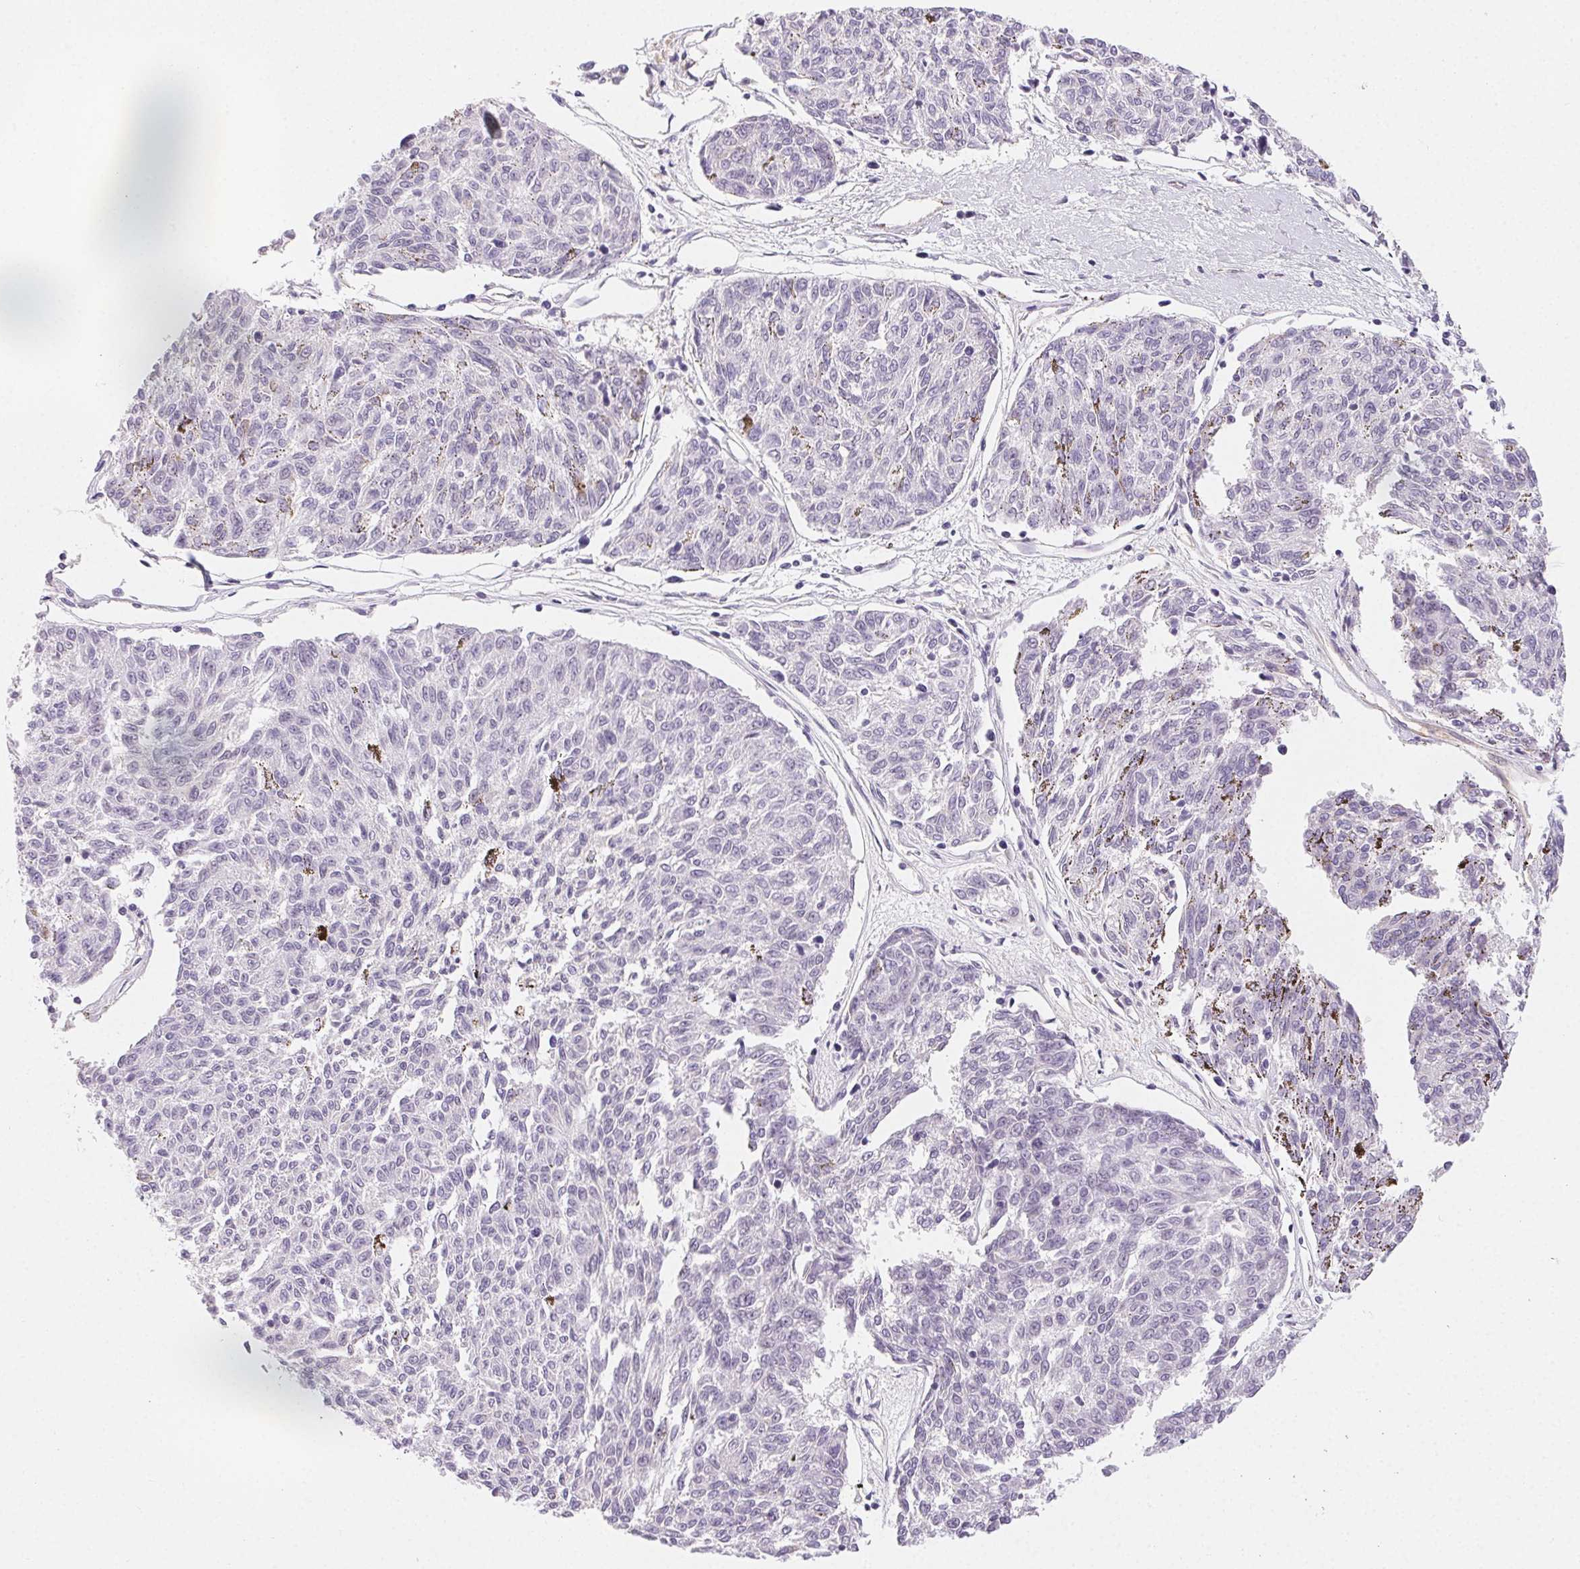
{"staining": {"intensity": "negative", "quantity": "none", "location": "none"}, "tissue": "melanoma", "cell_type": "Tumor cells", "image_type": "cancer", "snomed": [{"axis": "morphology", "description": "Malignant melanoma, NOS"}, {"axis": "topography", "description": "Skin"}], "caption": "Immunohistochemistry photomicrograph of neoplastic tissue: malignant melanoma stained with DAB (3,3'-diaminobenzidine) exhibits no significant protein positivity in tumor cells.", "gene": "CSN1S1", "patient": {"sex": "female", "age": 72}}